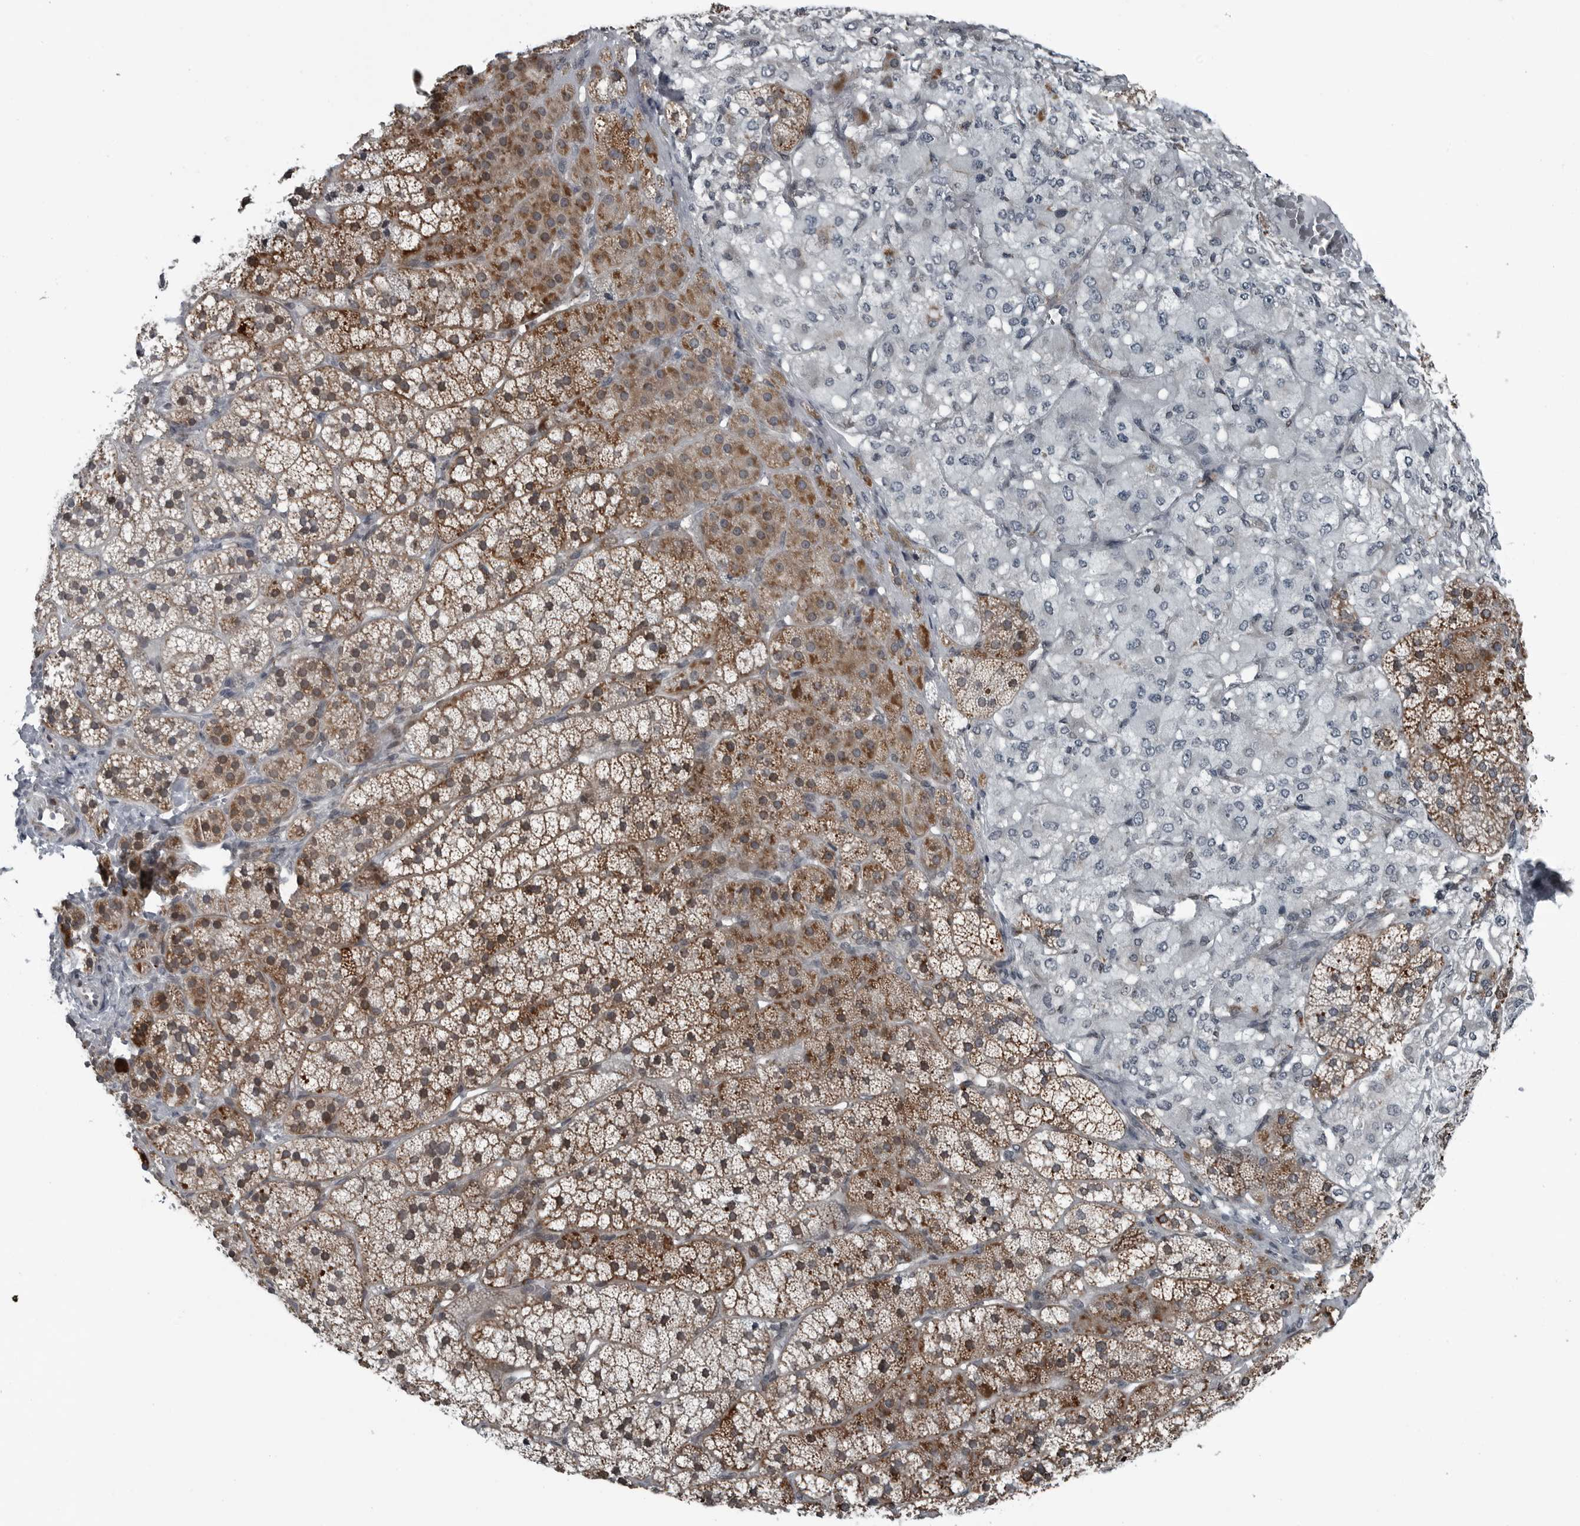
{"staining": {"intensity": "moderate", "quantity": ">75%", "location": "cytoplasmic/membranous"}, "tissue": "adrenal gland", "cell_type": "Glandular cells", "image_type": "normal", "snomed": [{"axis": "morphology", "description": "Normal tissue, NOS"}, {"axis": "topography", "description": "Adrenal gland"}], "caption": "An image of human adrenal gland stained for a protein exhibits moderate cytoplasmic/membranous brown staining in glandular cells. Nuclei are stained in blue.", "gene": "GAK", "patient": {"sex": "female", "age": 44}}